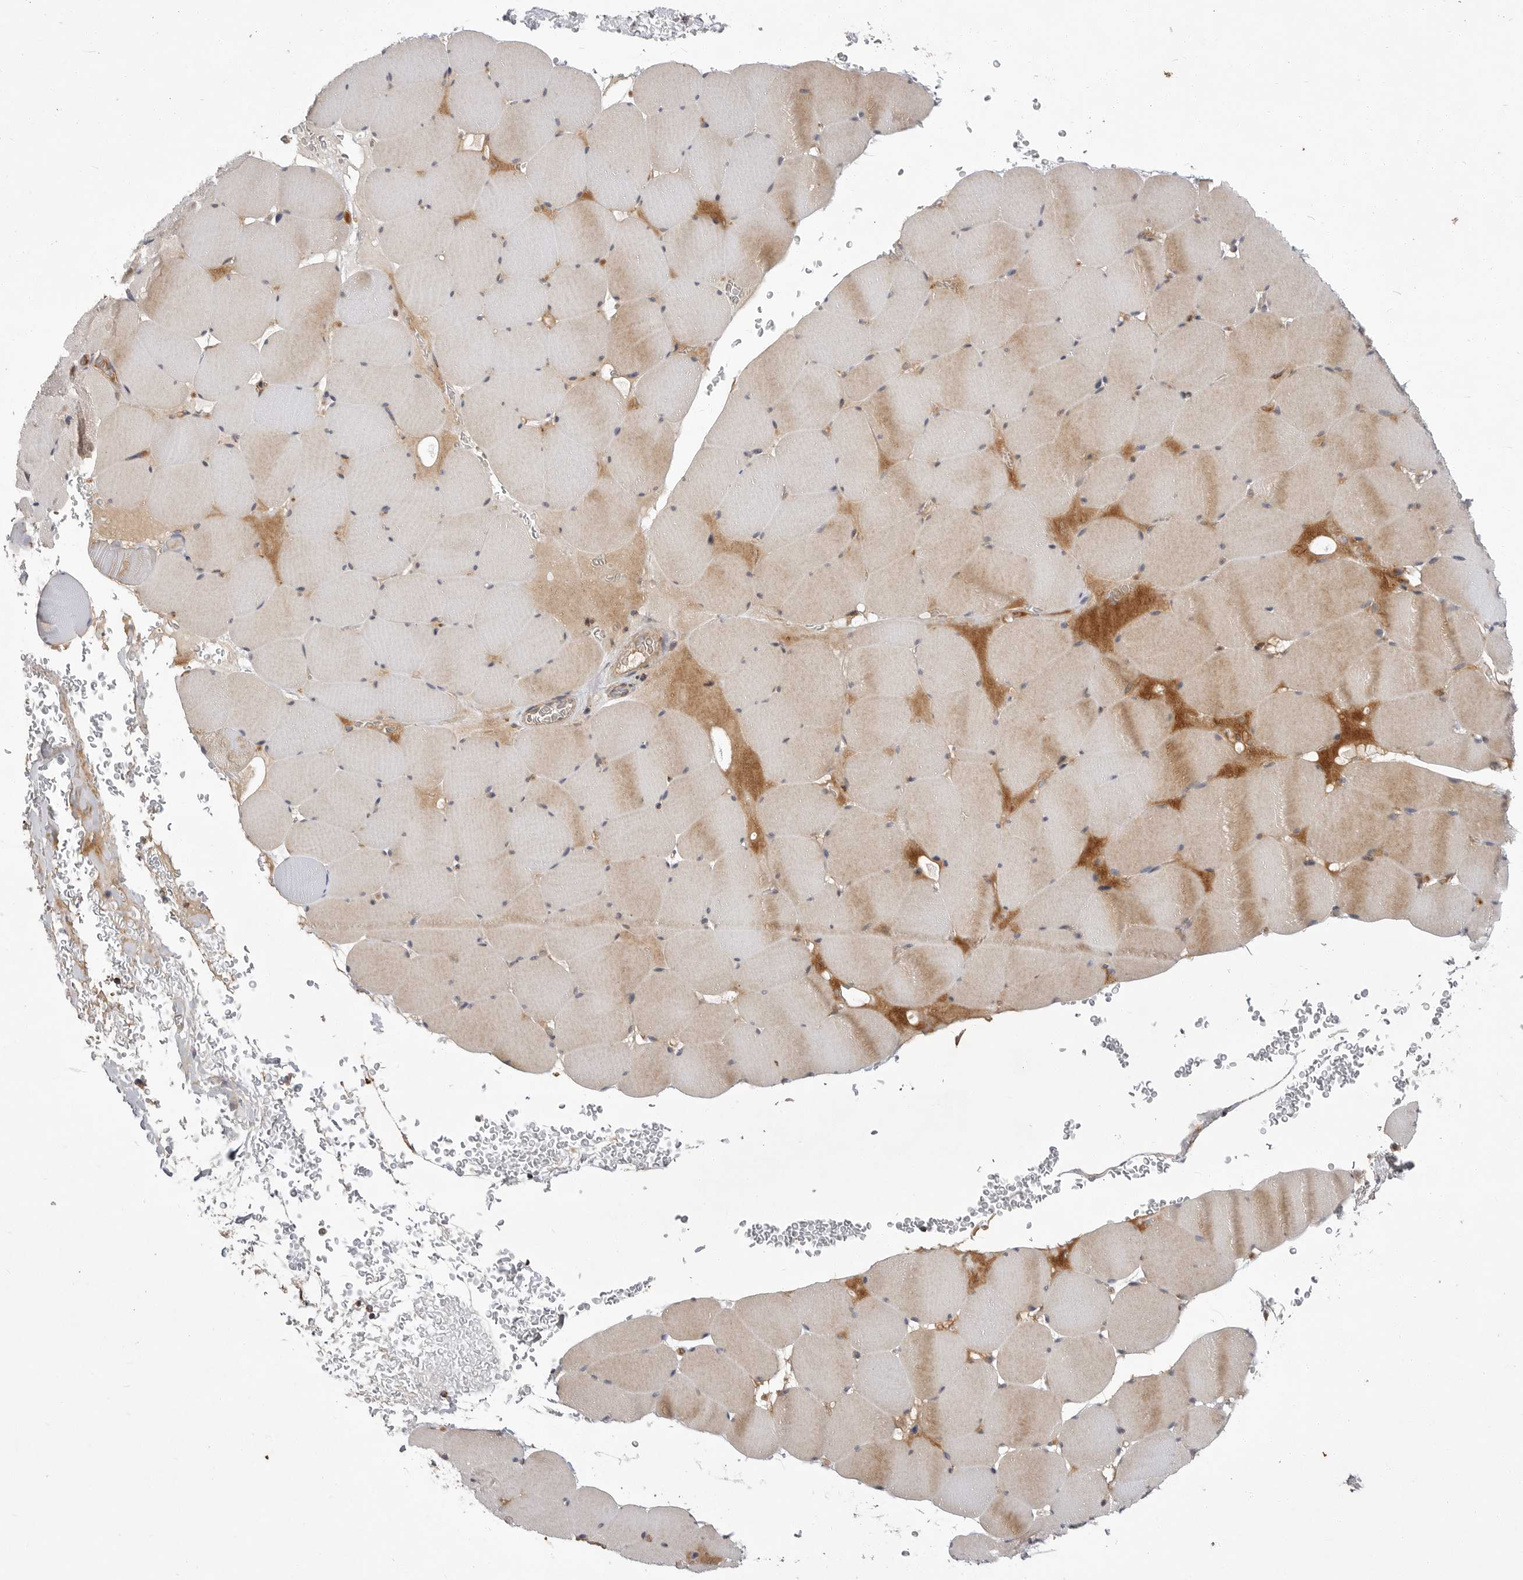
{"staining": {"intensity": "moderate", "quantity": "25%-75%", "location": "cytoplasmic/membranous"}, "tissue": "skeletal muscle", "cell_type": "Myocytes", "image_type": "normal", "snomed": [{"axis": "morphology", "description": "Normal tissue, NOS"}, {"axis": "topography", "description": "Skeletal muscle"}], "caption": "Benign skeletal muscle exhibits moderate cytoplasmic/membranous staining in approximately 25%-75% of myocytes, visualized by immunohistochemistry. The staining was performed using DAB (3,3'-diaminobenzidine) to visualize the protein expression in brown, while the nuclei were stained in blue with hematoxylin (Magnification: 20x).", "gene": "KYAT3", "patient": {"sex": "male", "age": 62}}